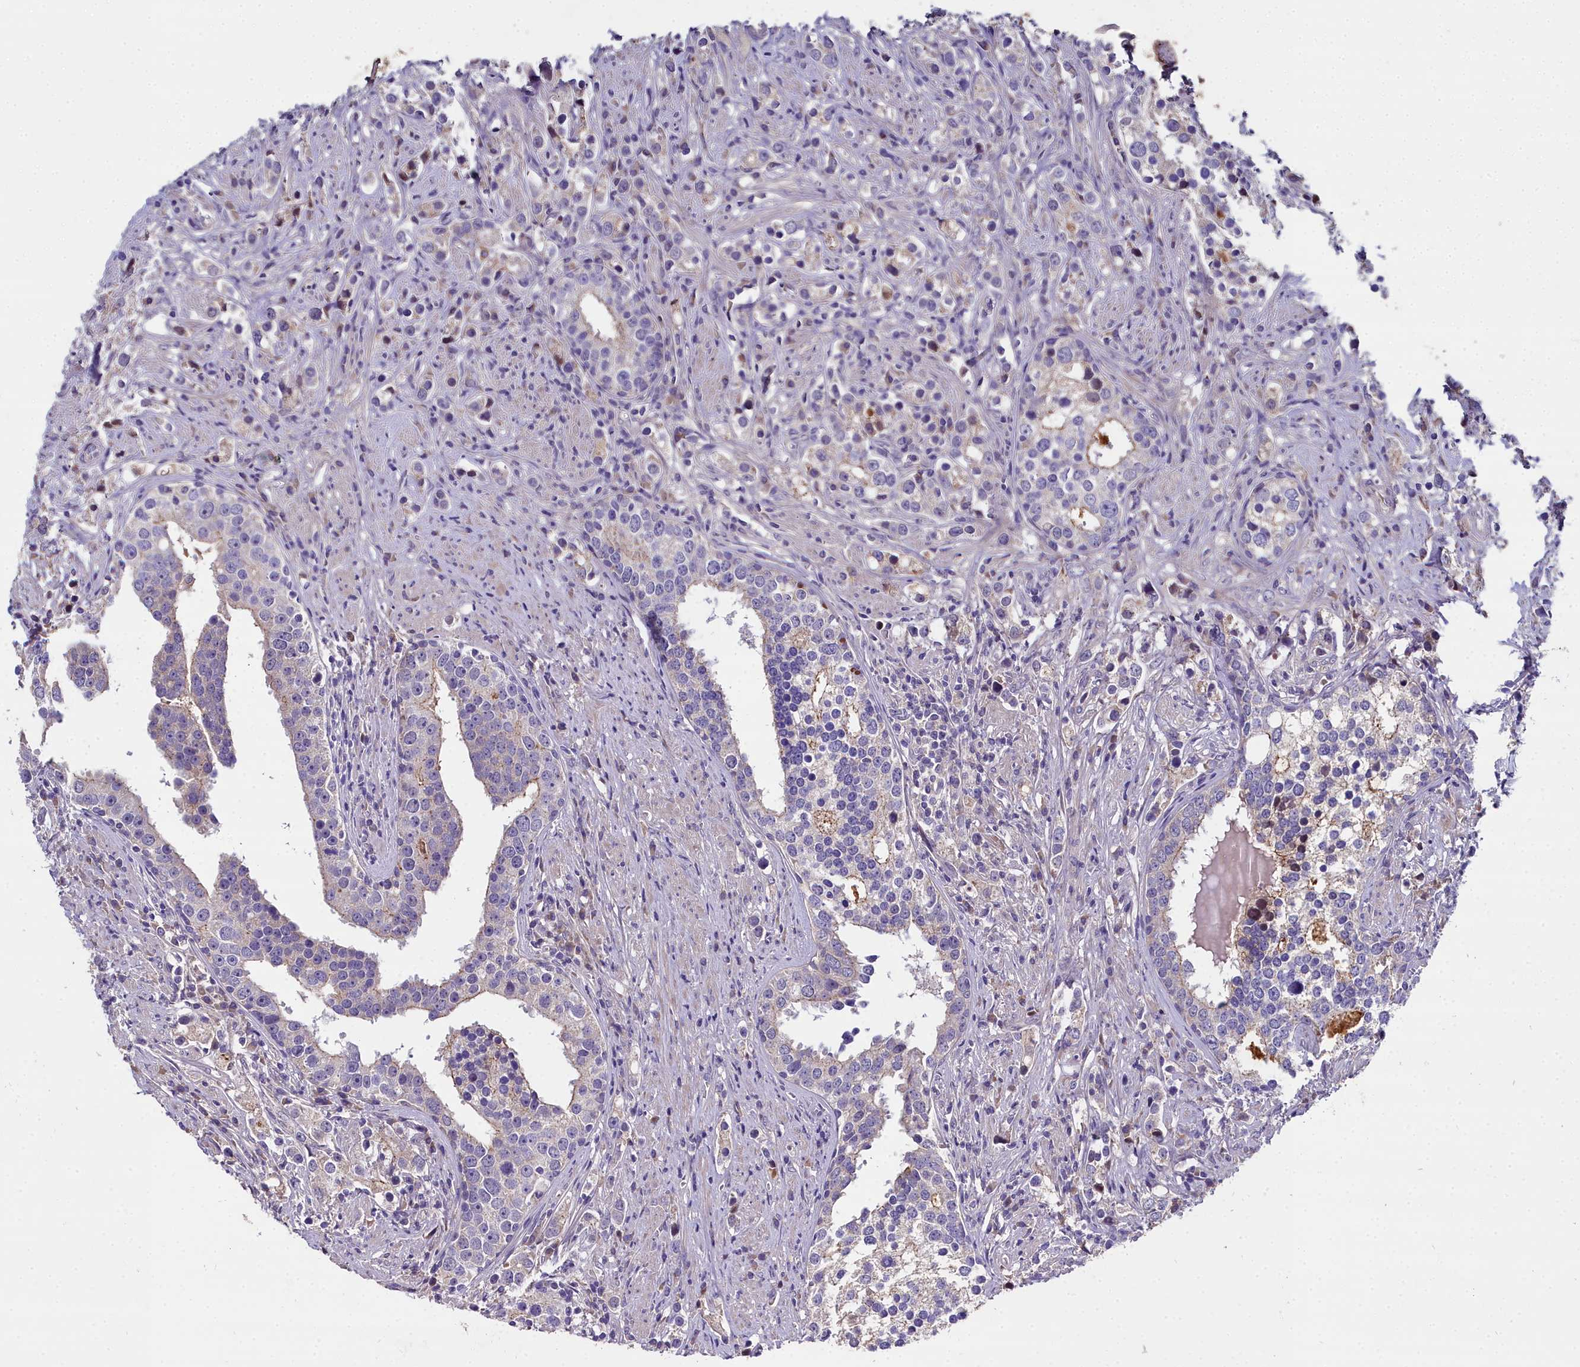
{"staining": {"intensity": "moderate", "quantity": "<25%", "location": "cytoplasmic/membranous"}, "tissue": "prostate cancer", "cell_type": "Tumor cells", "image_type": "cancer", "snomed": [{"axis": "morphology", "description": "Adenocarcinoma, High grade"}, {"axis": "topography", "description": "Prostate"}], "caption": "A brown stain highlights moderate cytoplasmic/membranous staining of a protein in adenocarcinoma (high-grade) (prostate) tumor cells.", "gene": "NT5M", "patient": {"sex": "male", "age": 71}}